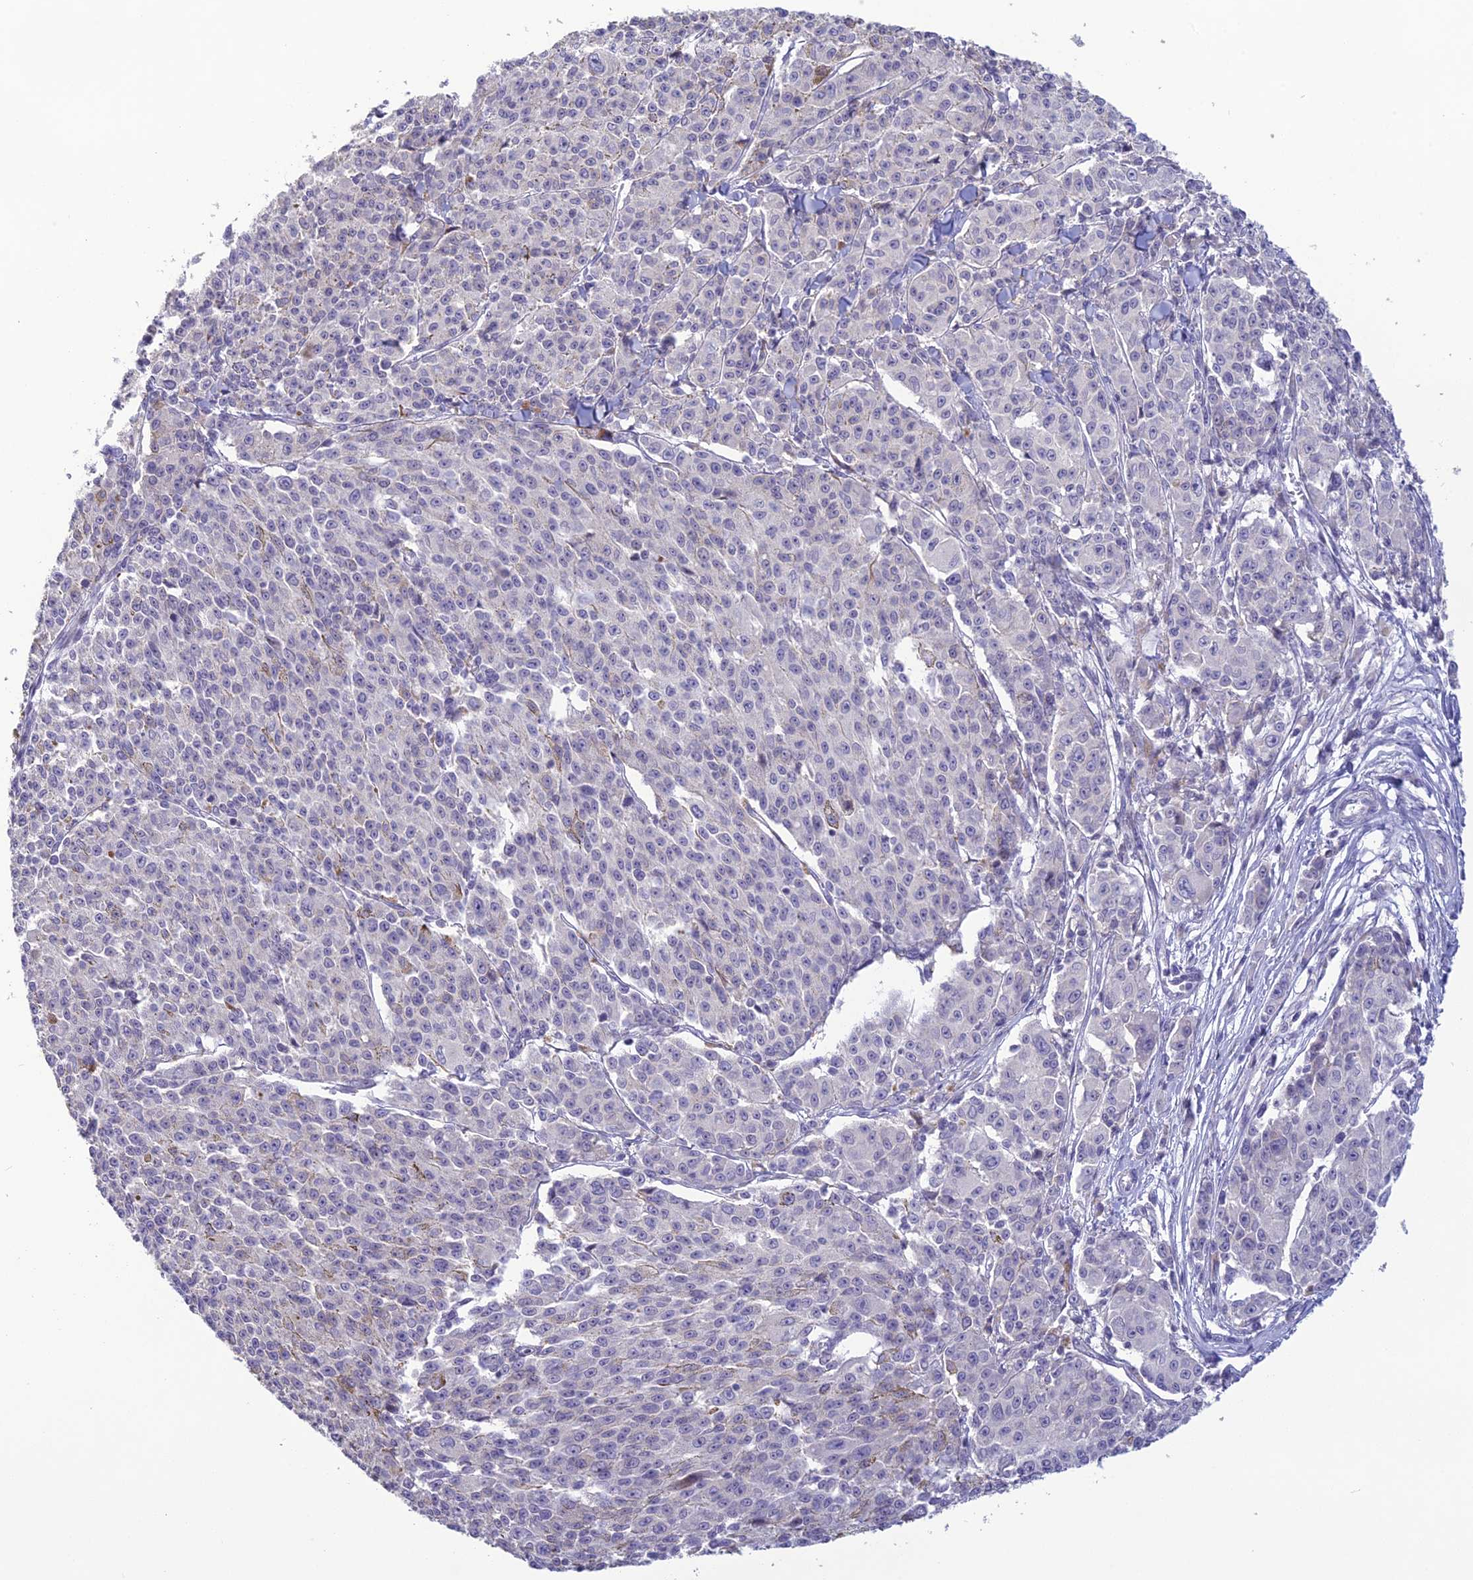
{"staining": {"intensity": "negative", "quantity": "none", "location": "none"}, "tissue": "melanoma", "cell_type": "Tumor cells", "image_type": "cancer", "snomed": [{"axis": "morphology", "description": "Malignant melanoma, NOS"}, {"axis": "topography", "description": "Skin"}], "caption": "The photomicrograph demonstrates no staining of tumor cells in melanoma. Nuclei are stained in blue.", "gene": "TMEM134", "patient": {"sex": "female", "age": 52}}